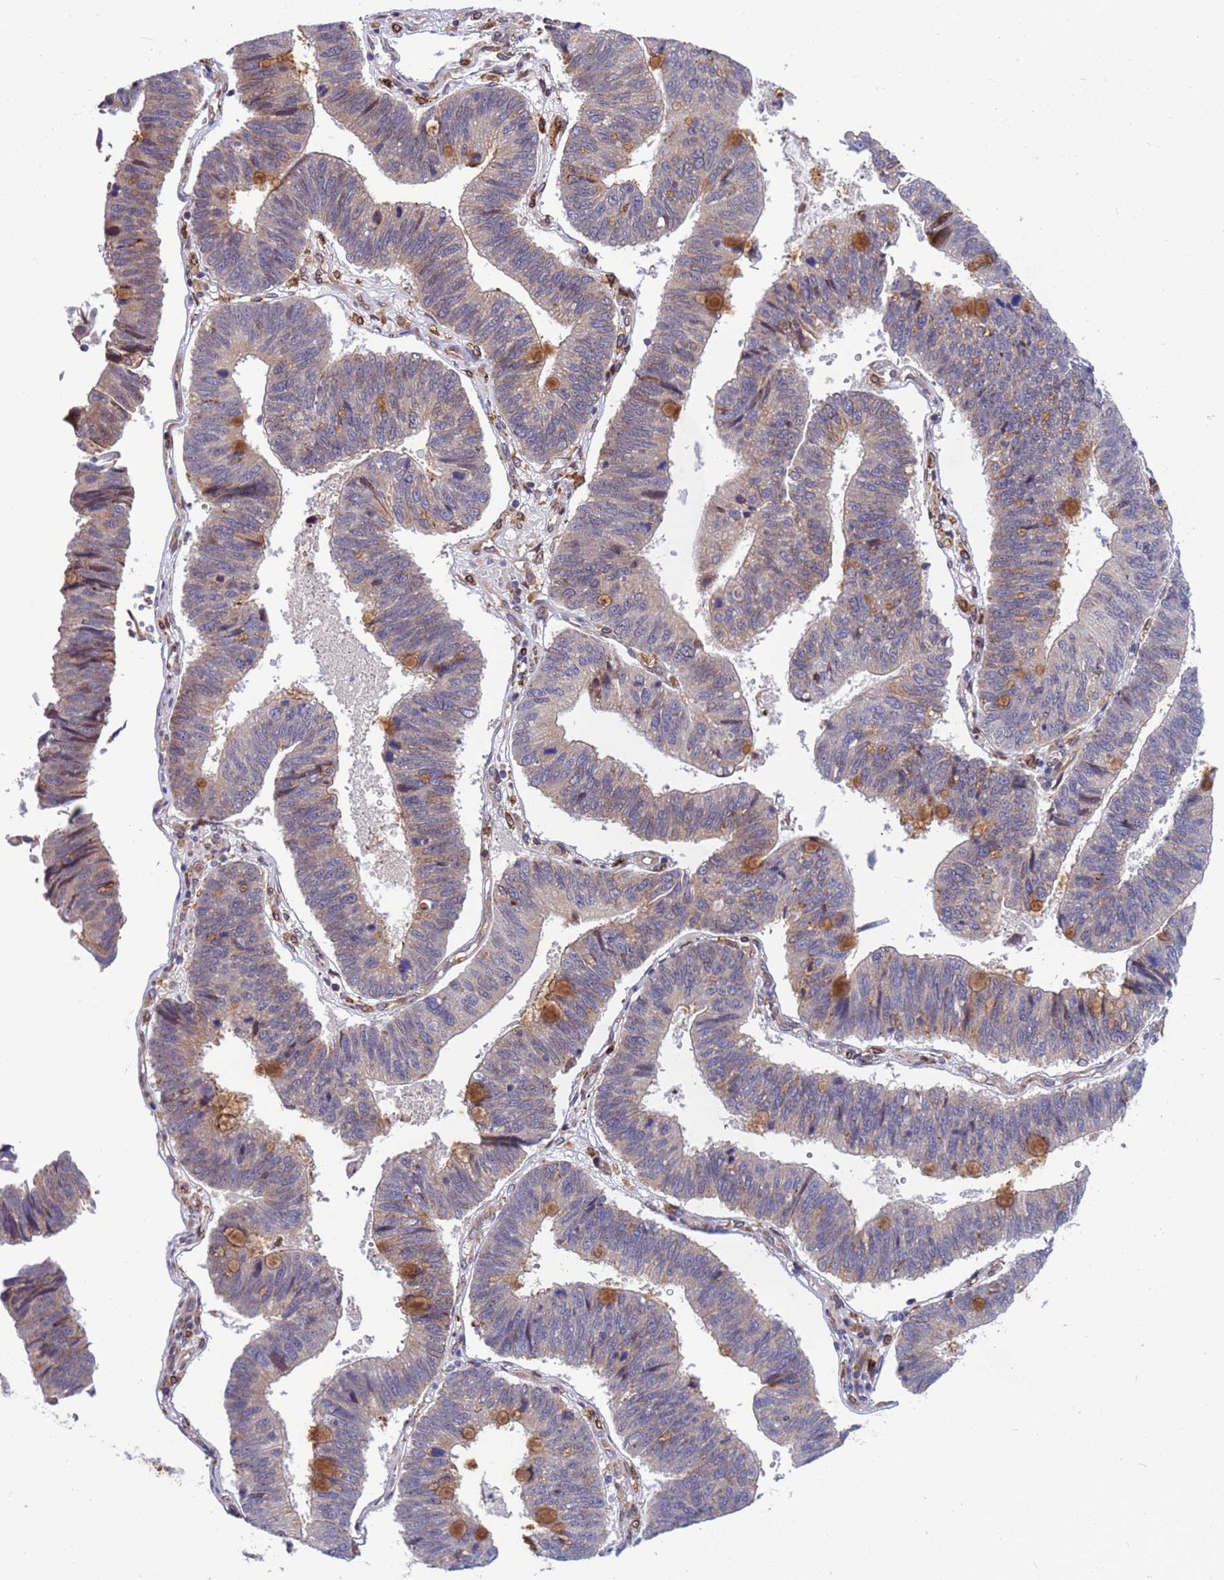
{"staining": {"intensity": "moderate", "quantity": "<25%", "location": "cytoplasmic/membranous"}, "tissue": "stomach cancer", "cell_type": "Tumor cells", "image_type": "cancer", "snomed": [{"axis": "morphology", "description": "Adenocarcinoma, NOS"}, {"axis": "topography", "description": "Stomach"}], "caption": "This histopathology image displays immunohistochemistry staining of stomach cancer, with low moderate cytoplasmic/membranous staining in approximately <25% of tumor cells.", "gene": "RAPGEF4", "patient": {"sex": "male", "age": 59}}